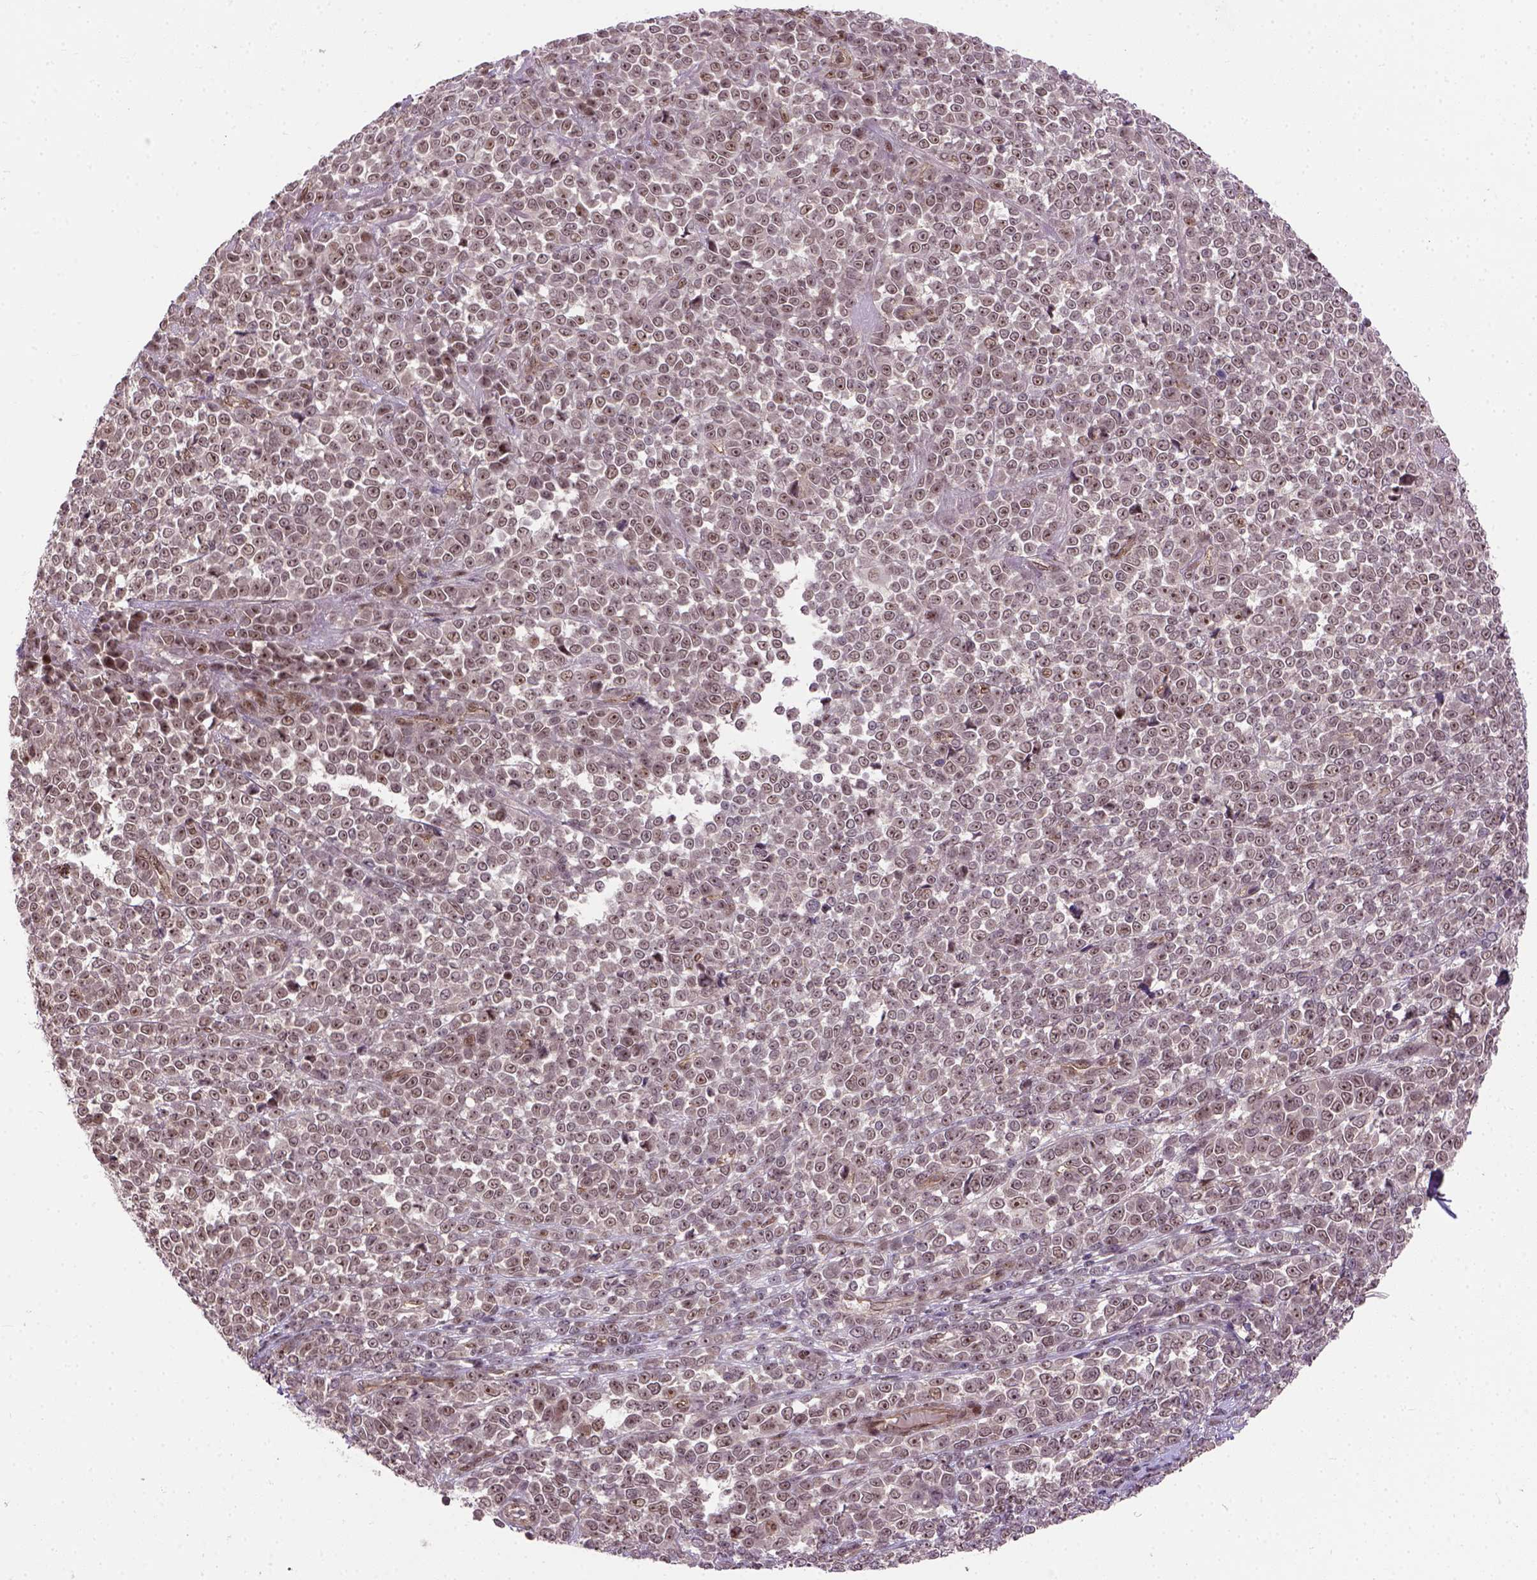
{"staining": {"intensity": "weak", "quantity": ">75%", "location": "nuclear"}, "tissue": "melanoma", "cell_type": "Tumor cells", "image_type": "cancer", "snomed": [{"axis": "morphology", "description": "Malignant melanoma, NOS"}, {"axis": "topography", "description": "Skin"}], "caption": "Melanoma tissue shows weak nuclear staining in about >75% of tumor cells", "gene": "ZNF630", "patient": {"sex": "female", "age": 95}}